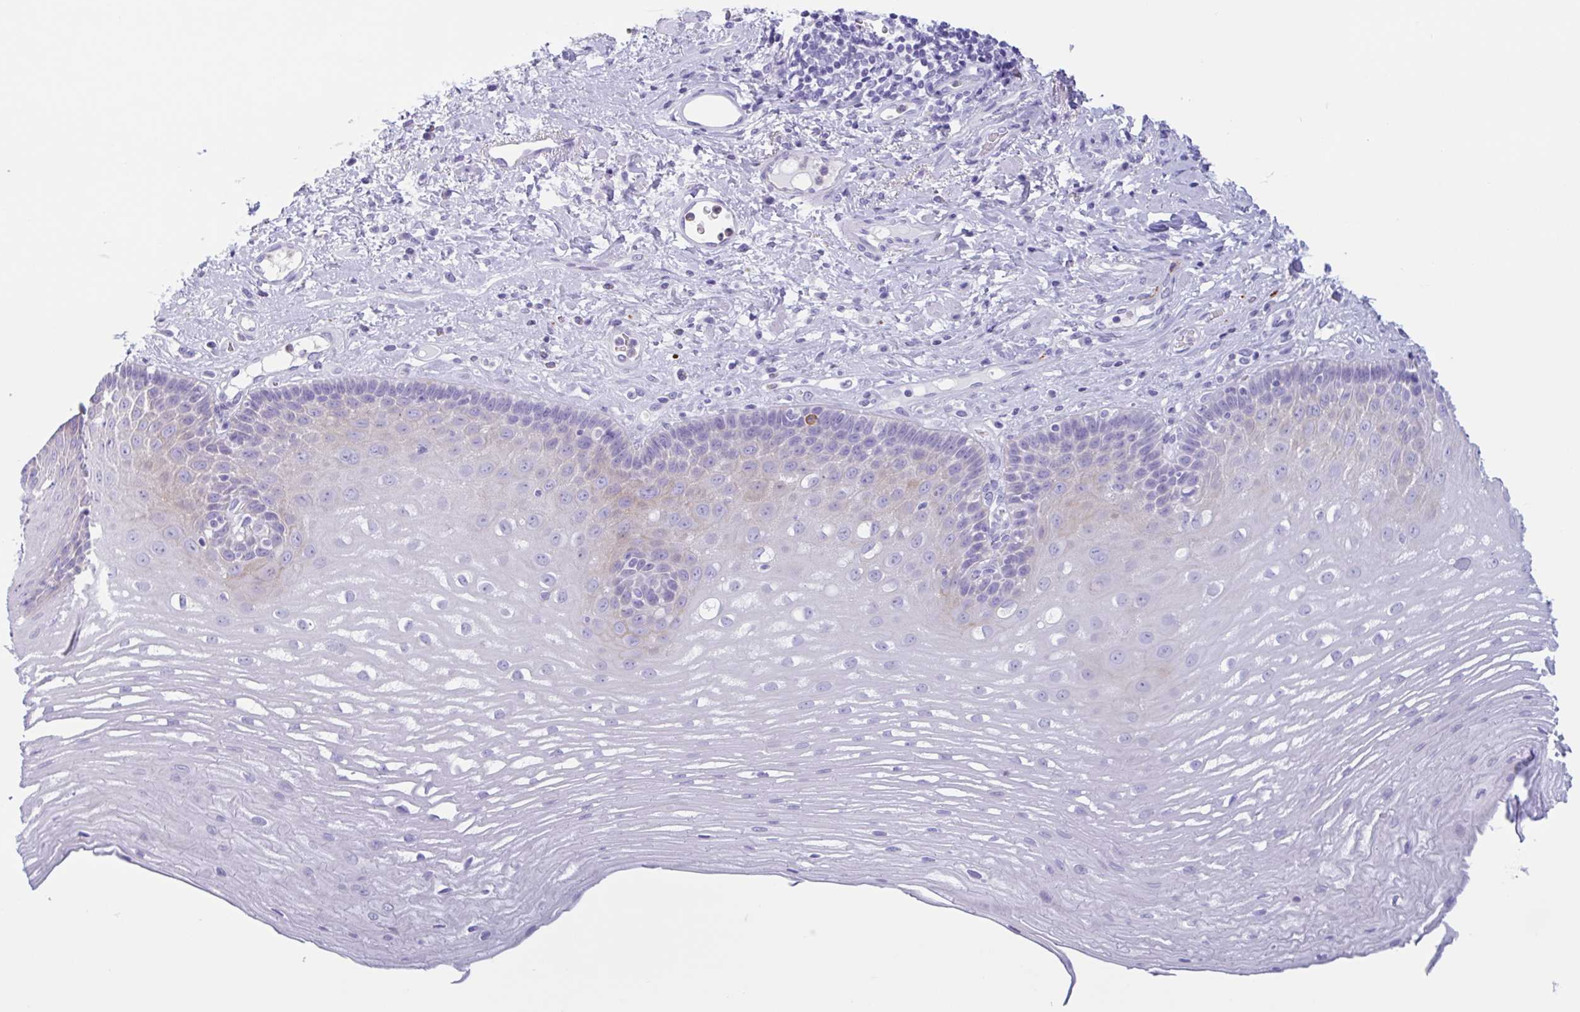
{"staining": {"intensity": "moderate", "quantity": "<25%", "location": "cytoplasmic/membranous"}, "tissue": "esophagus", "cell_type": "Squamous epithelial cells", "image_type": "normal", "snomed": [{"axis": "morphology", "description": "Normal tissue, NOS"}, {"axis": "topography", "description": "Esophagus"}], "caption": "The image demonstrates staining of benign esophagus, revealing moderate cytoplasmic/membranous protein positivity (brown color) within squamous epithelial cells. The protein is shown in brown color, while the nuclei are stained blue.", "gene": "DTWD2", "patient": {"sex": "male", "age": 62}}